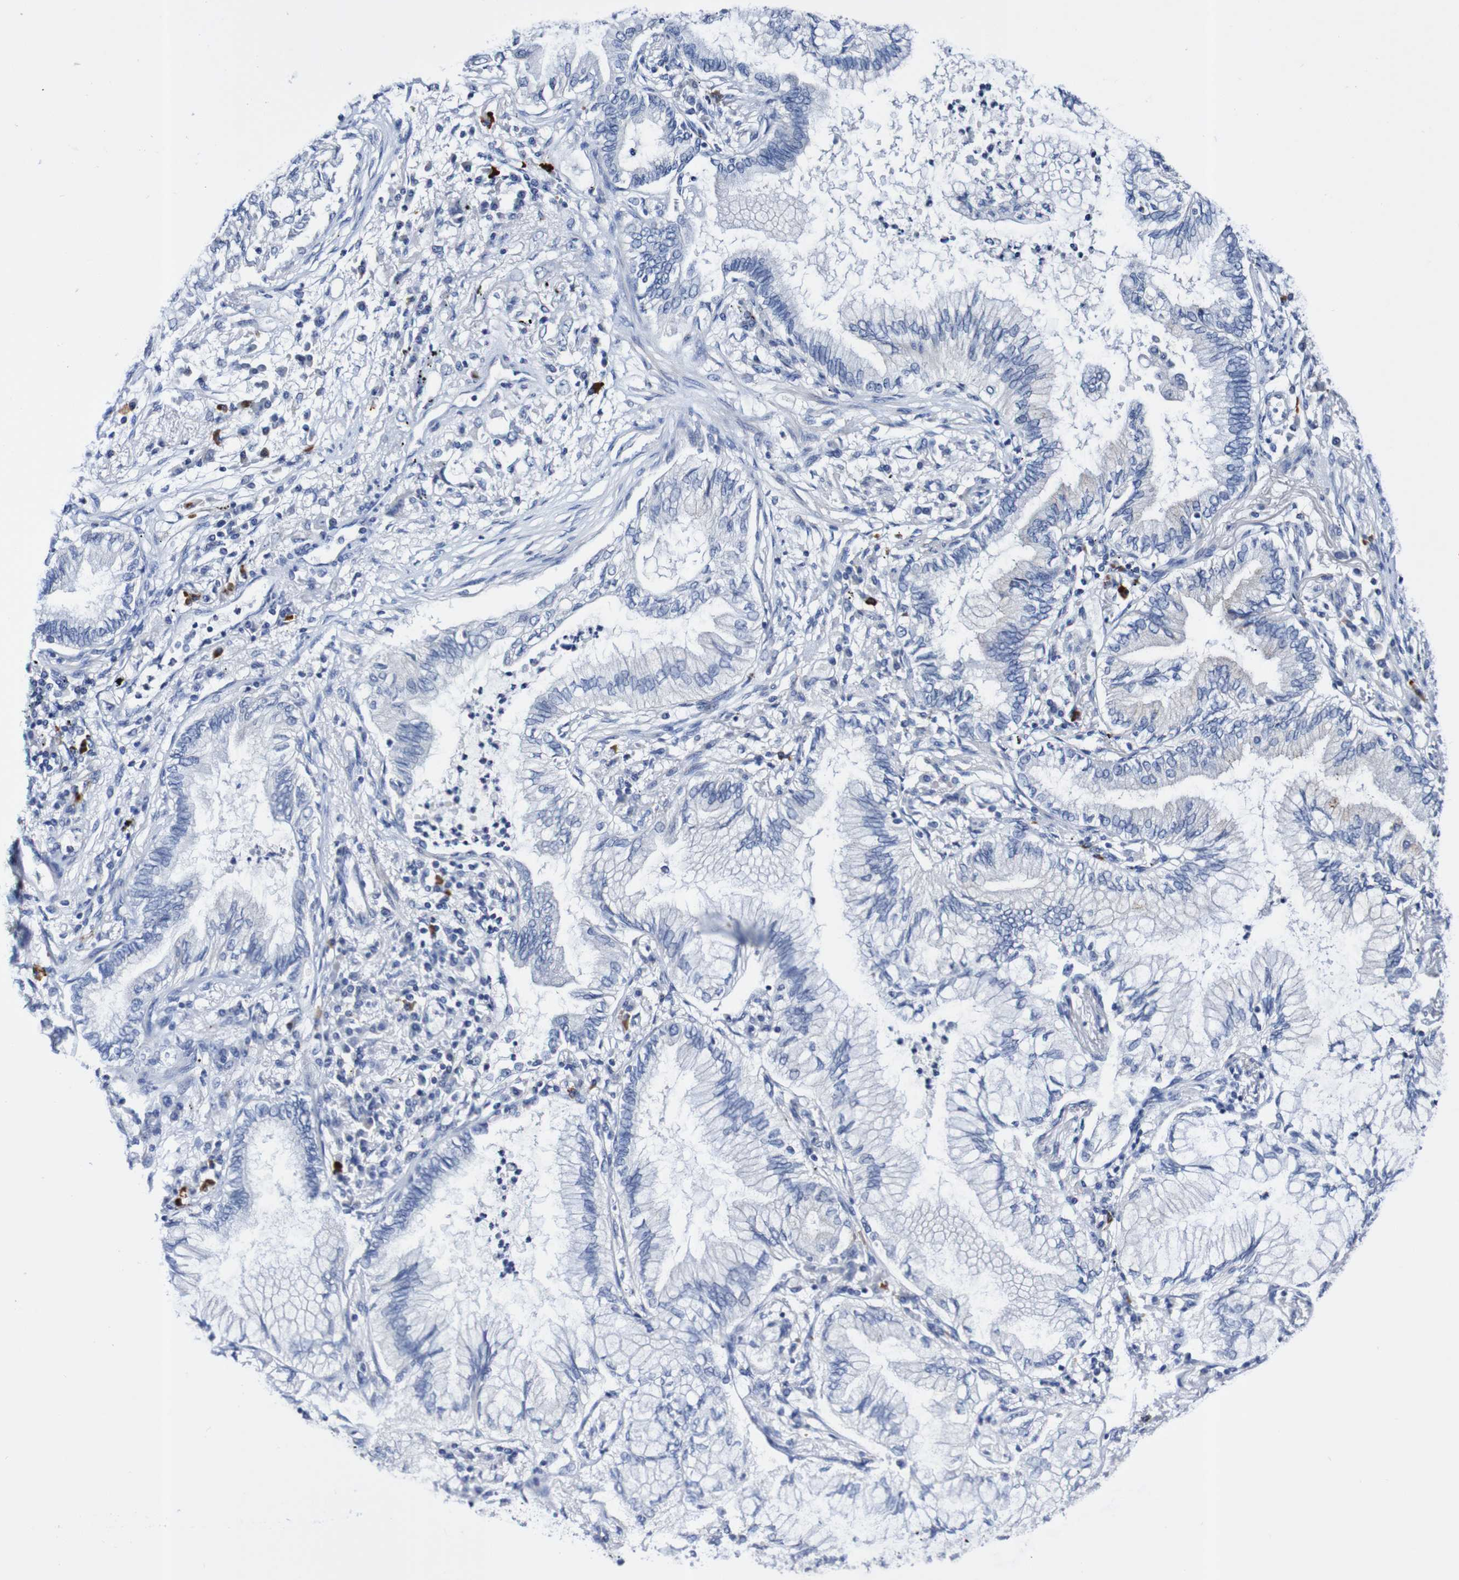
{"staining": {"intensity": "negative", "quantity": "none", "location": "none"}, "tissue": "lung cancer", "cell_type": "Tumor cells", "image_type": "cancer", "snomed": [{"axis": "morphology", "description": "Normal tissue, NOS"}, {"axis": "morphology", "description": "Adenocarcinoma, NOS"}, {"axis": "topography", "description": "Bronchus"}, {"axis": "topography", "description": "Lung"}], "caption": "Human lung cancer stained for a protein using IHC demonstrates no staining in tumor cells.", "gene": "ACVR1C", "patient": {"sex": "female", "age": 70}}